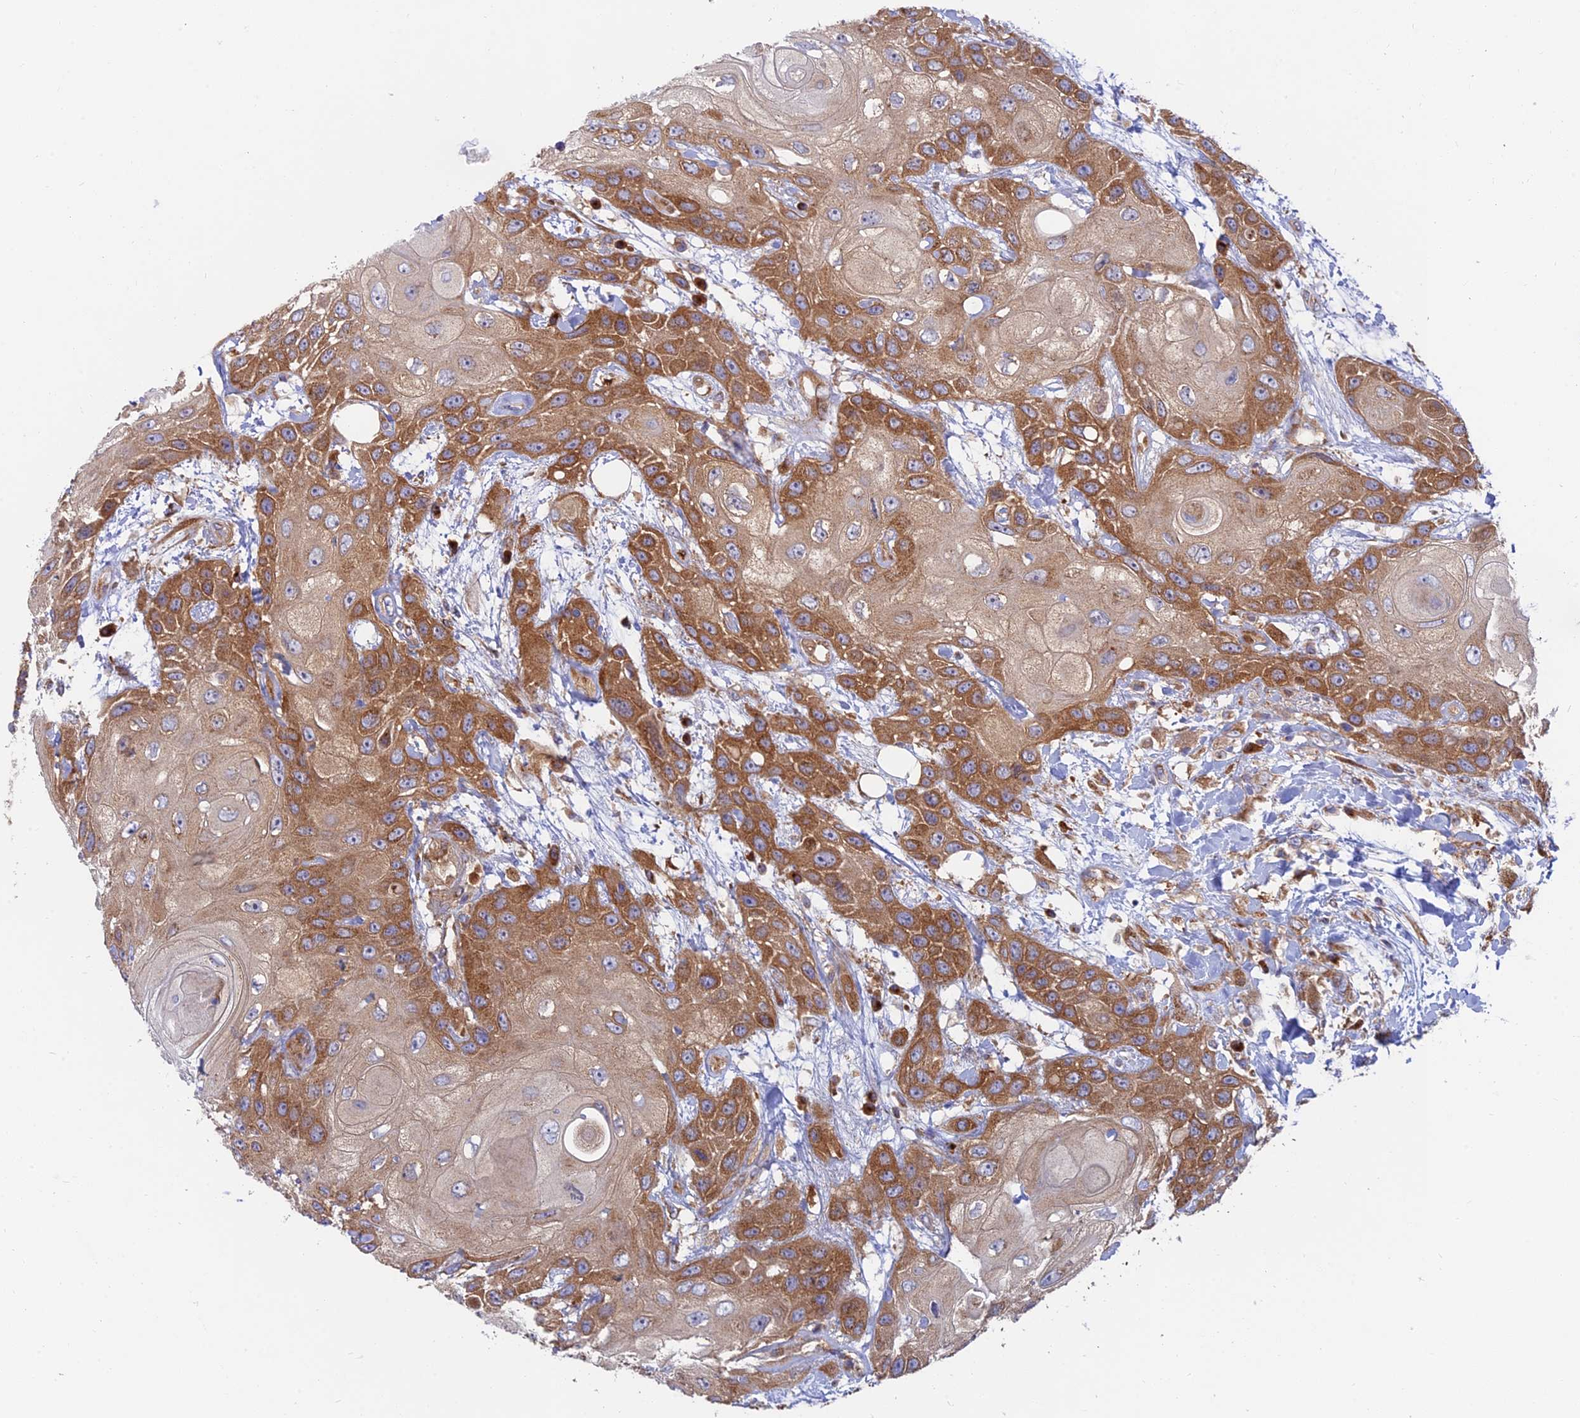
{"staining": {"intensity": "strong", "quantity": "25%-75%", "location": "cytoplasmic/membranous"}, "tissue": "head and neck cancer", "cell_type": "Tumor cells", "image_type": "cancer", "snomed": [{"axis": "morphology", "description": "Squamous cell carcinoma, NOS"}, {"axis": "topography", "description": "Head-Neck"}], "caption": "Protein expression analysis of head and neck cancer displays strong cytoplasmic/membranous positivity in approximately 25%-75% of tumor cells.", "gene": "GOLGA3", "patient": {"sex": "female", "age": 43}}